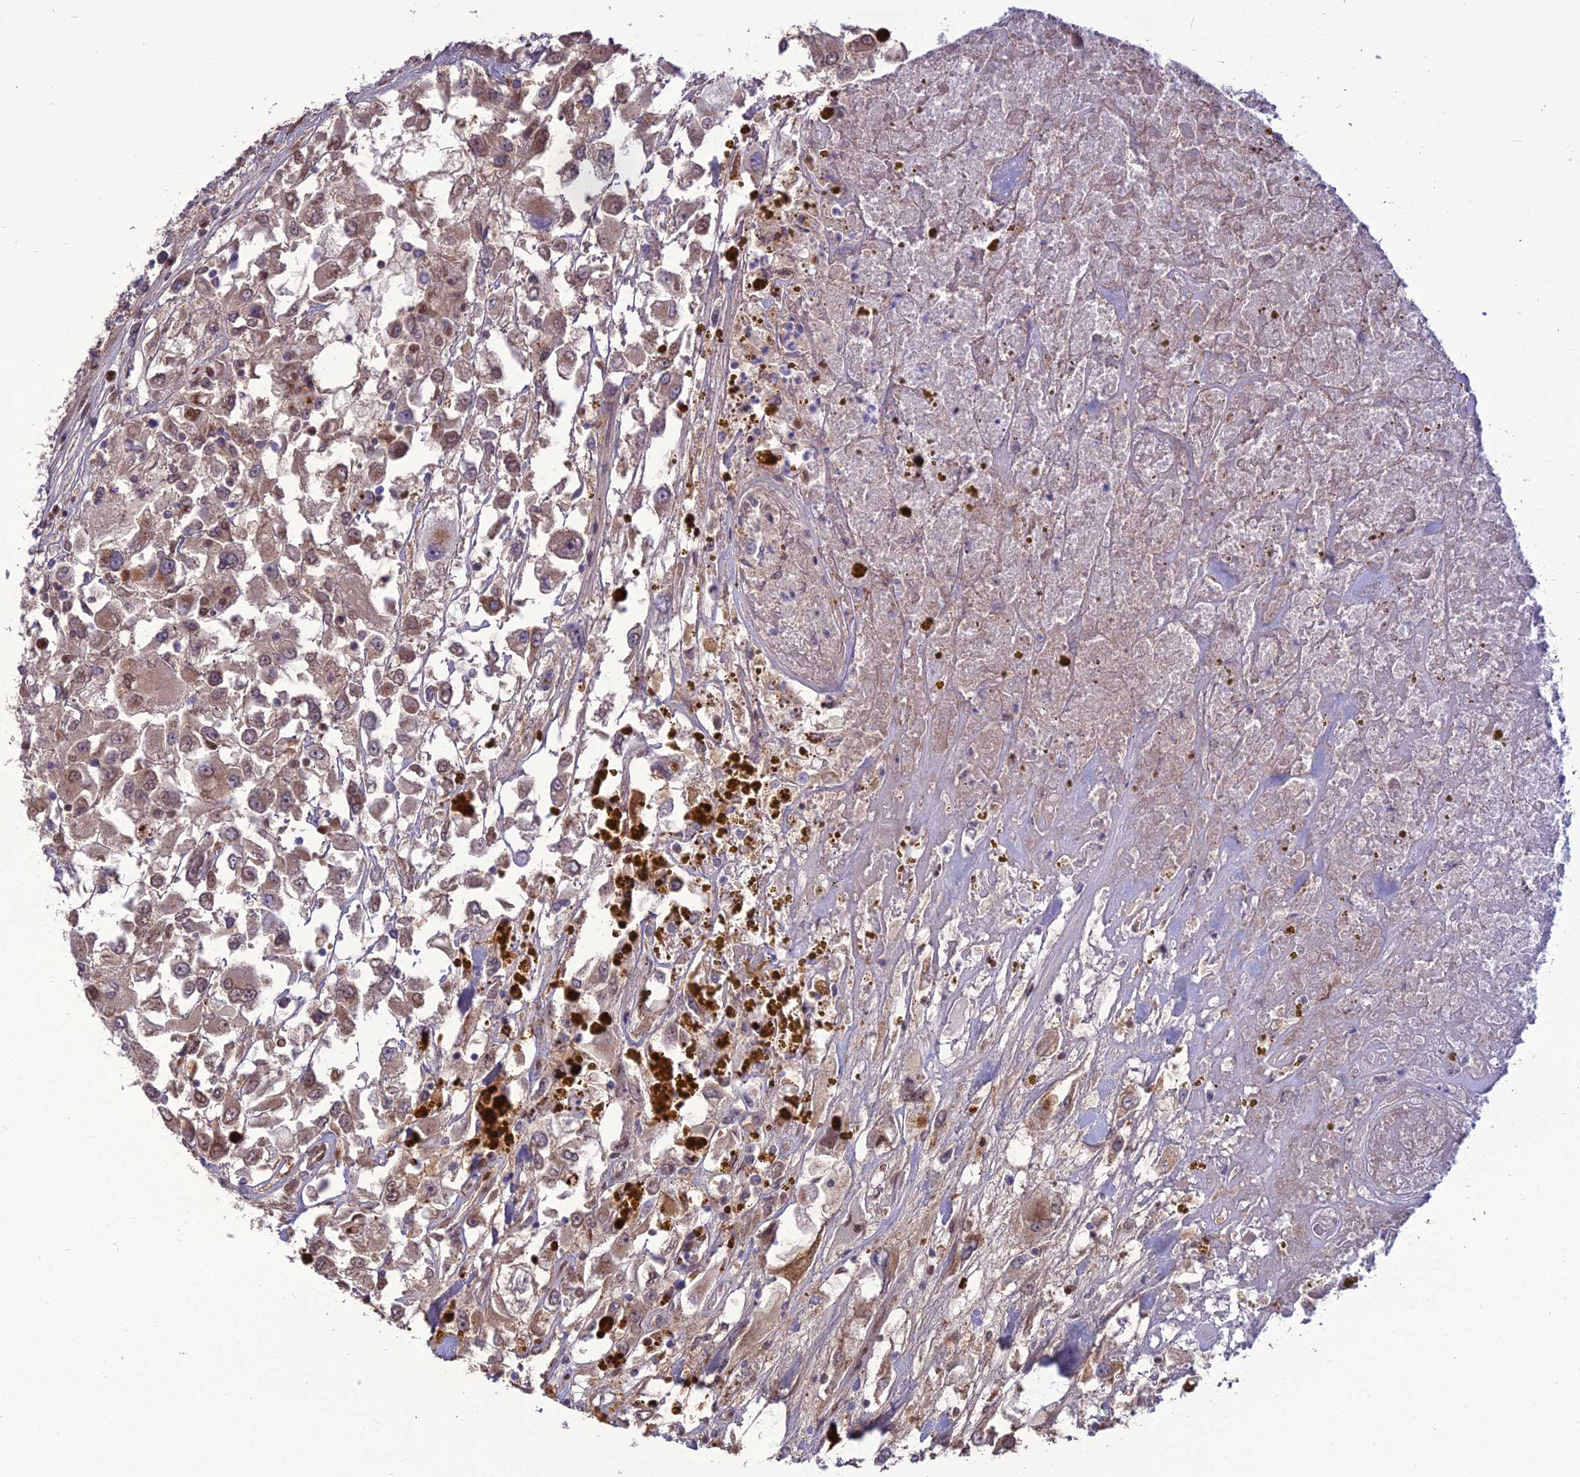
{"staining": {"intensity": "moderate", "quantity": "25%-75%", "location": "cytoplasmic/membranous,nuclear"}, "tissue": "renal cancer", "cell_type": "Tumor cells", "image_type": "cancer", "snomed": [{"axis": "morphology", "description": "Adenocarcinoma, NOS"}, {"axis": "topography", "description": "Kidney"}], "caption": "IHC image of neoplastic tissue: renal cancer (adenocarcinoma) stained using immunohistochemistry (IHC) demonstrates medium levels of moderate protein expression localized specifically in the cytoplasmic/membranous and nuclear of tumor cells, appearing as a cytoplasmic/membranous and nuclear brown color.", "gene": "SPRYD7", "patient": {"sex": "female", "age": 52}}